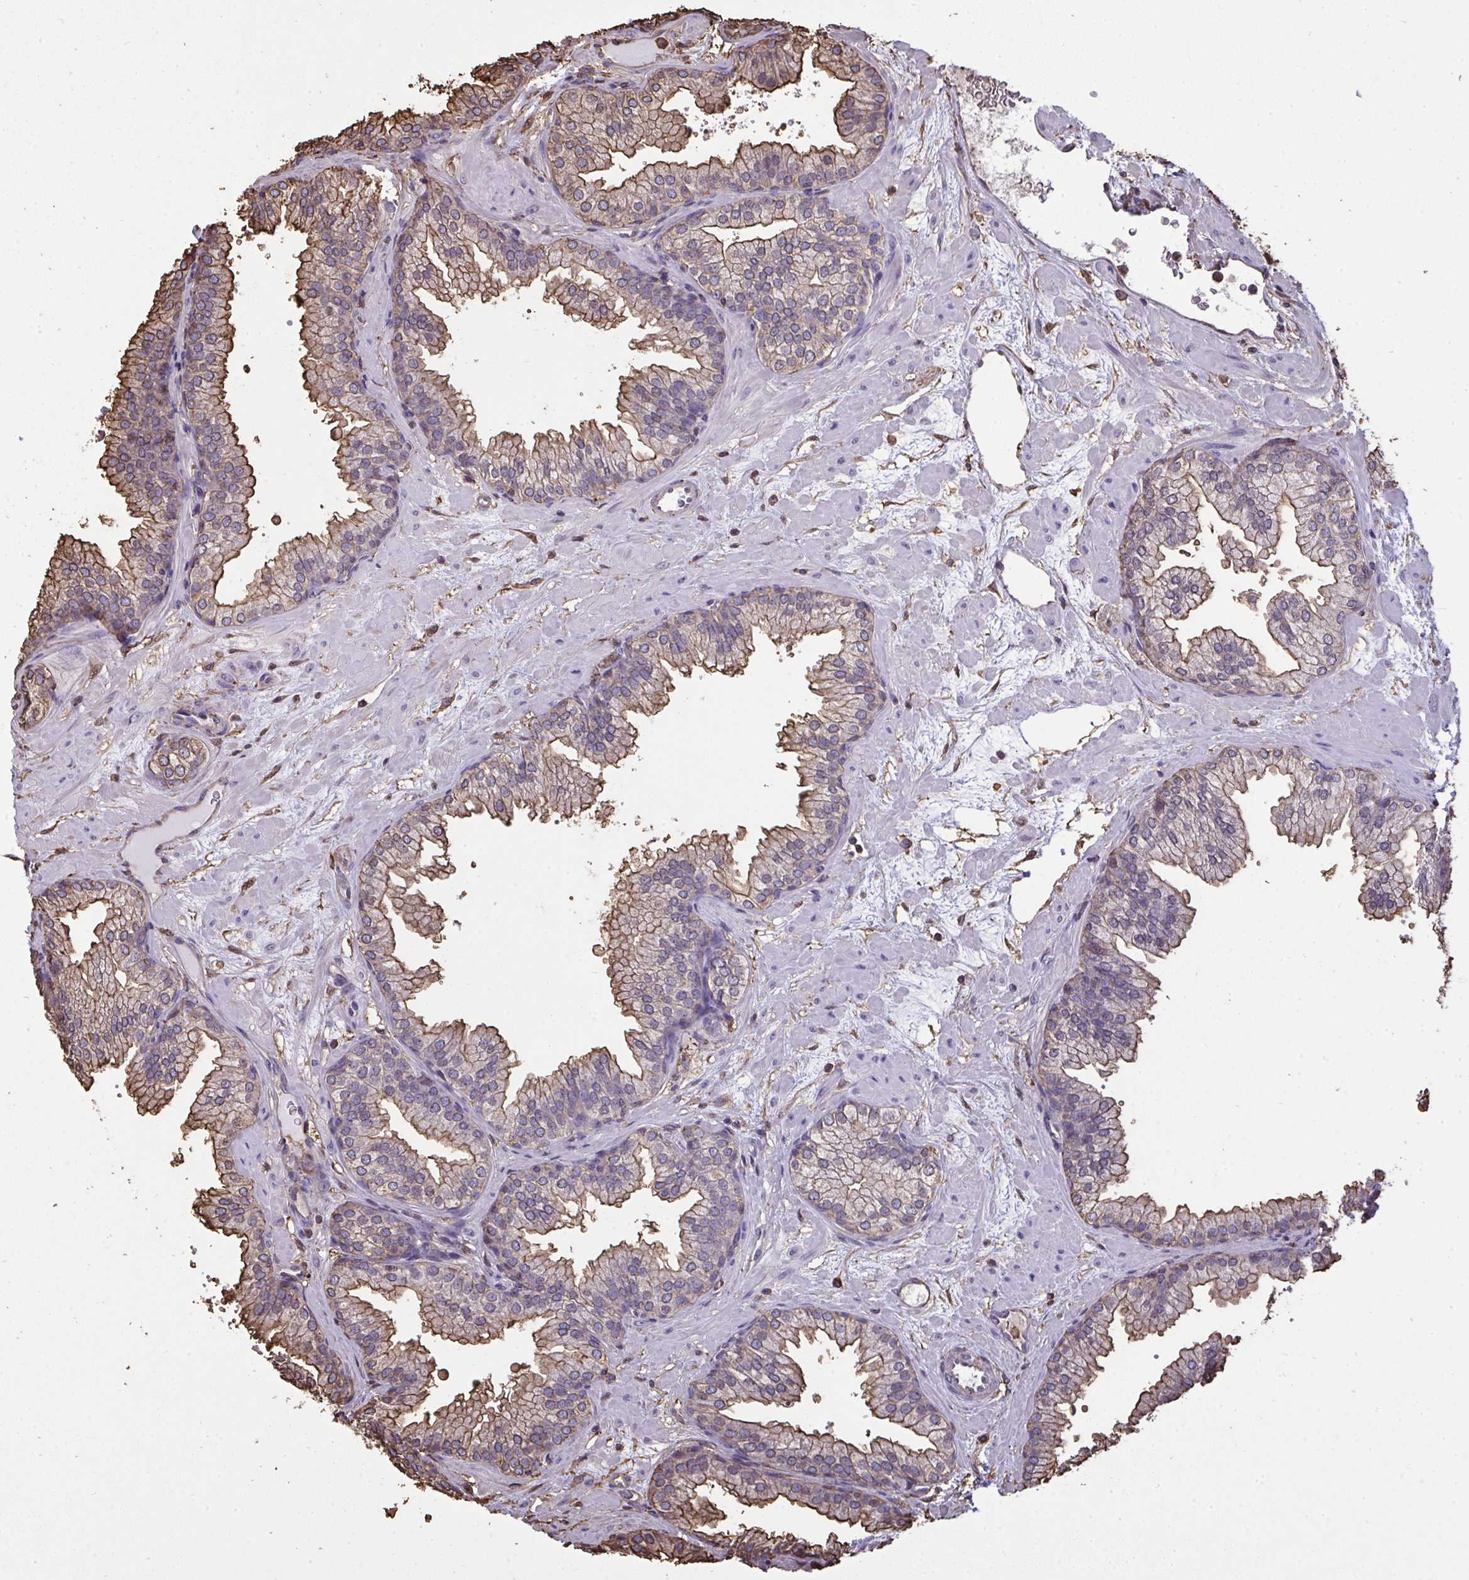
{"staining": {"intensity": "moderate", "quantity": ">75%", "location": "cytoplasmic/membranous"}, "tissue": "prostate", "cell_type": "Glandular cells", "image_type": "normal", "snomed": [{"axis": "morphology", "description": "Normal tissue, NOS"}, {"axis": "topography", "description": "Prostate"}], "caption": "Normal prostate displays moderate cytoplasmic/membranous staining in about >75% of glandular cells Nuclei are stained in blue..", "gene": "ANXA5", "patient": {"sex": "male", "age": 37}}